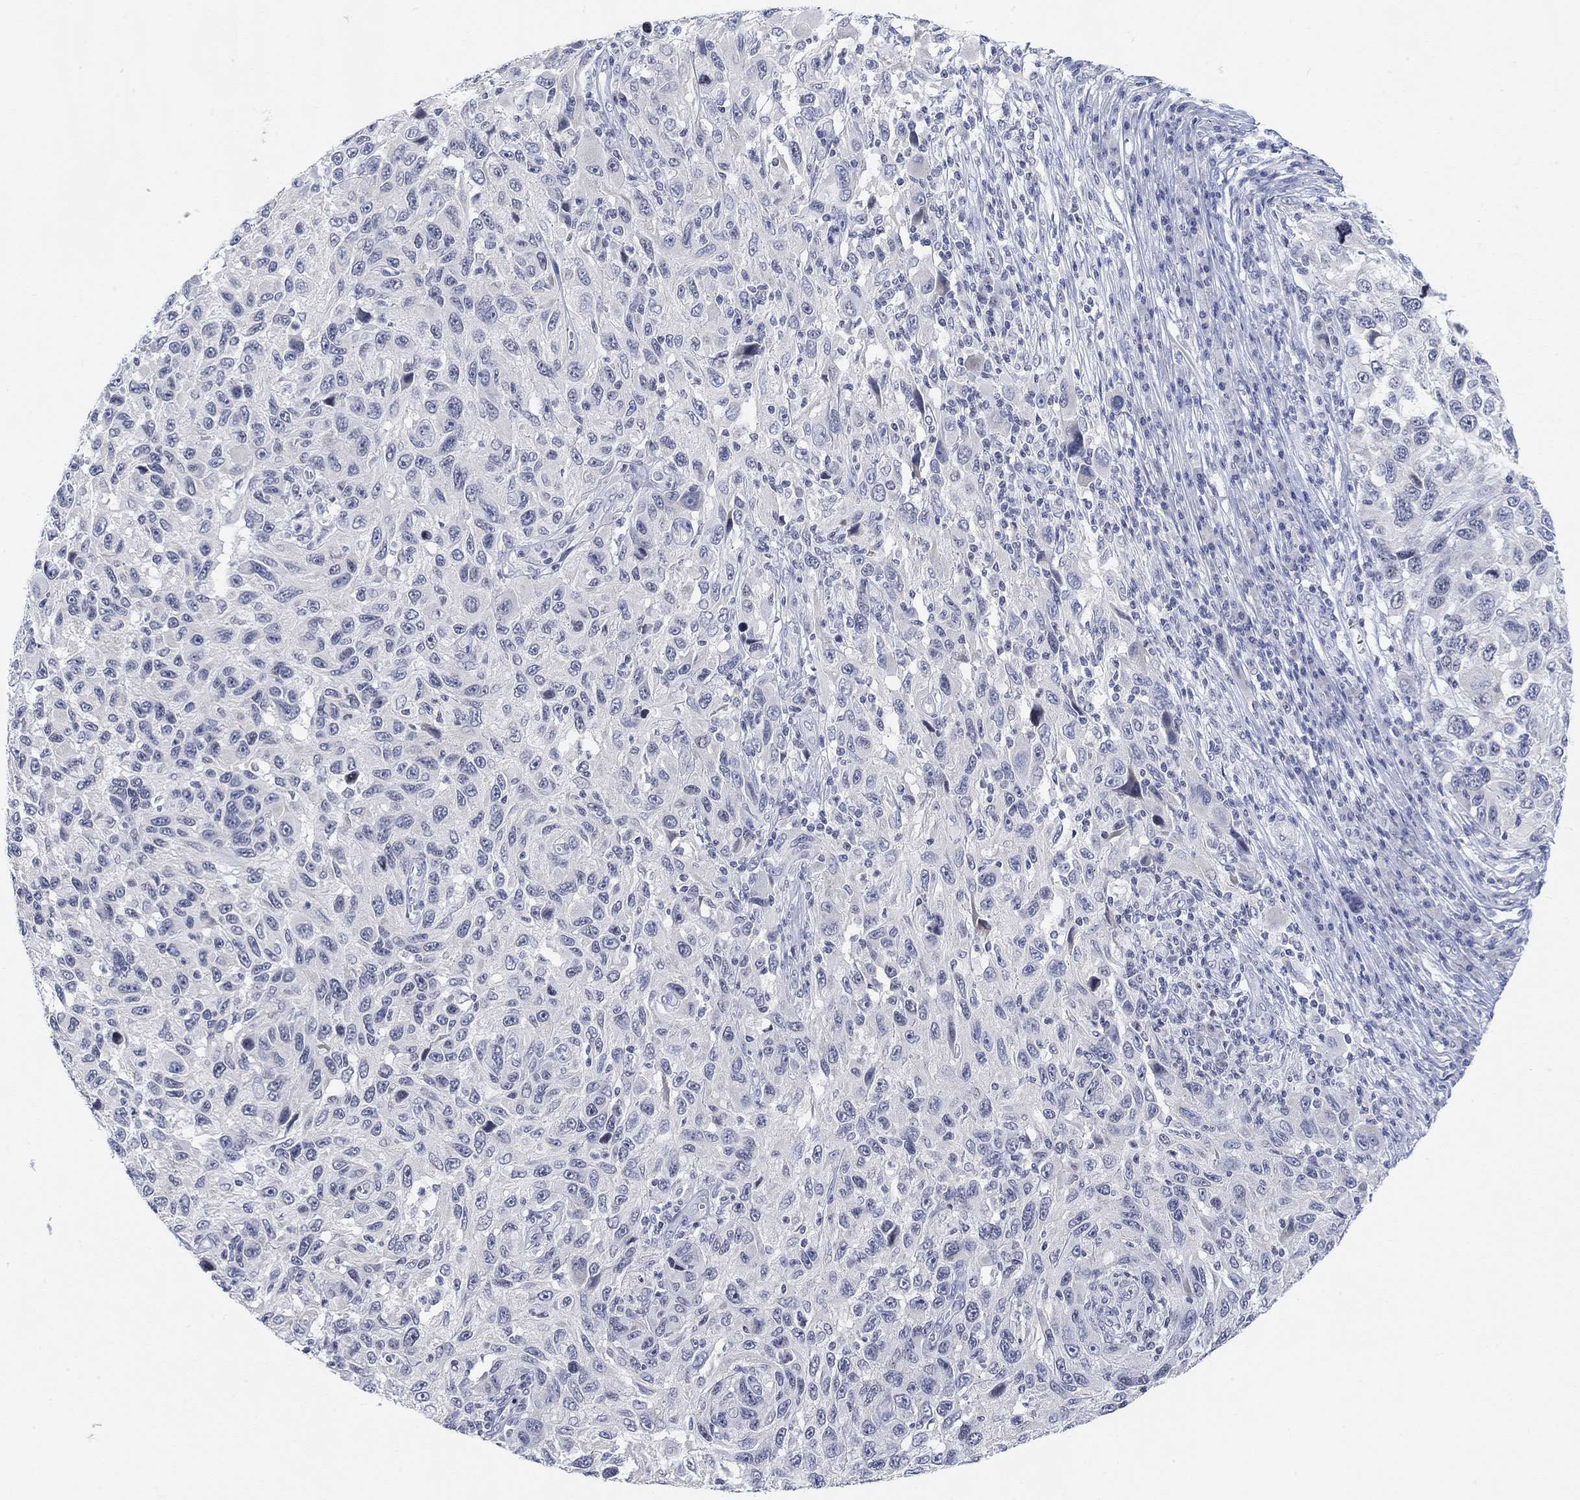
{"staining": {"intensity": "negative", "quantity": "none", "location": "none"}, "tissue": "melanoma", "cell_type": "Tumor cells", "image_type": "cancer", "snomed": [{"axis": "morphology", "description": "Malignant melanoma, NOS"}, {"axis": "topography", "description": "Skin"}], "caption": "This is an IHC photomicrograph of melanoma. There is no staining in tumor cells.", "gene": "ATP6V1E2", "patient": {"sex": "male", "age": 53}}